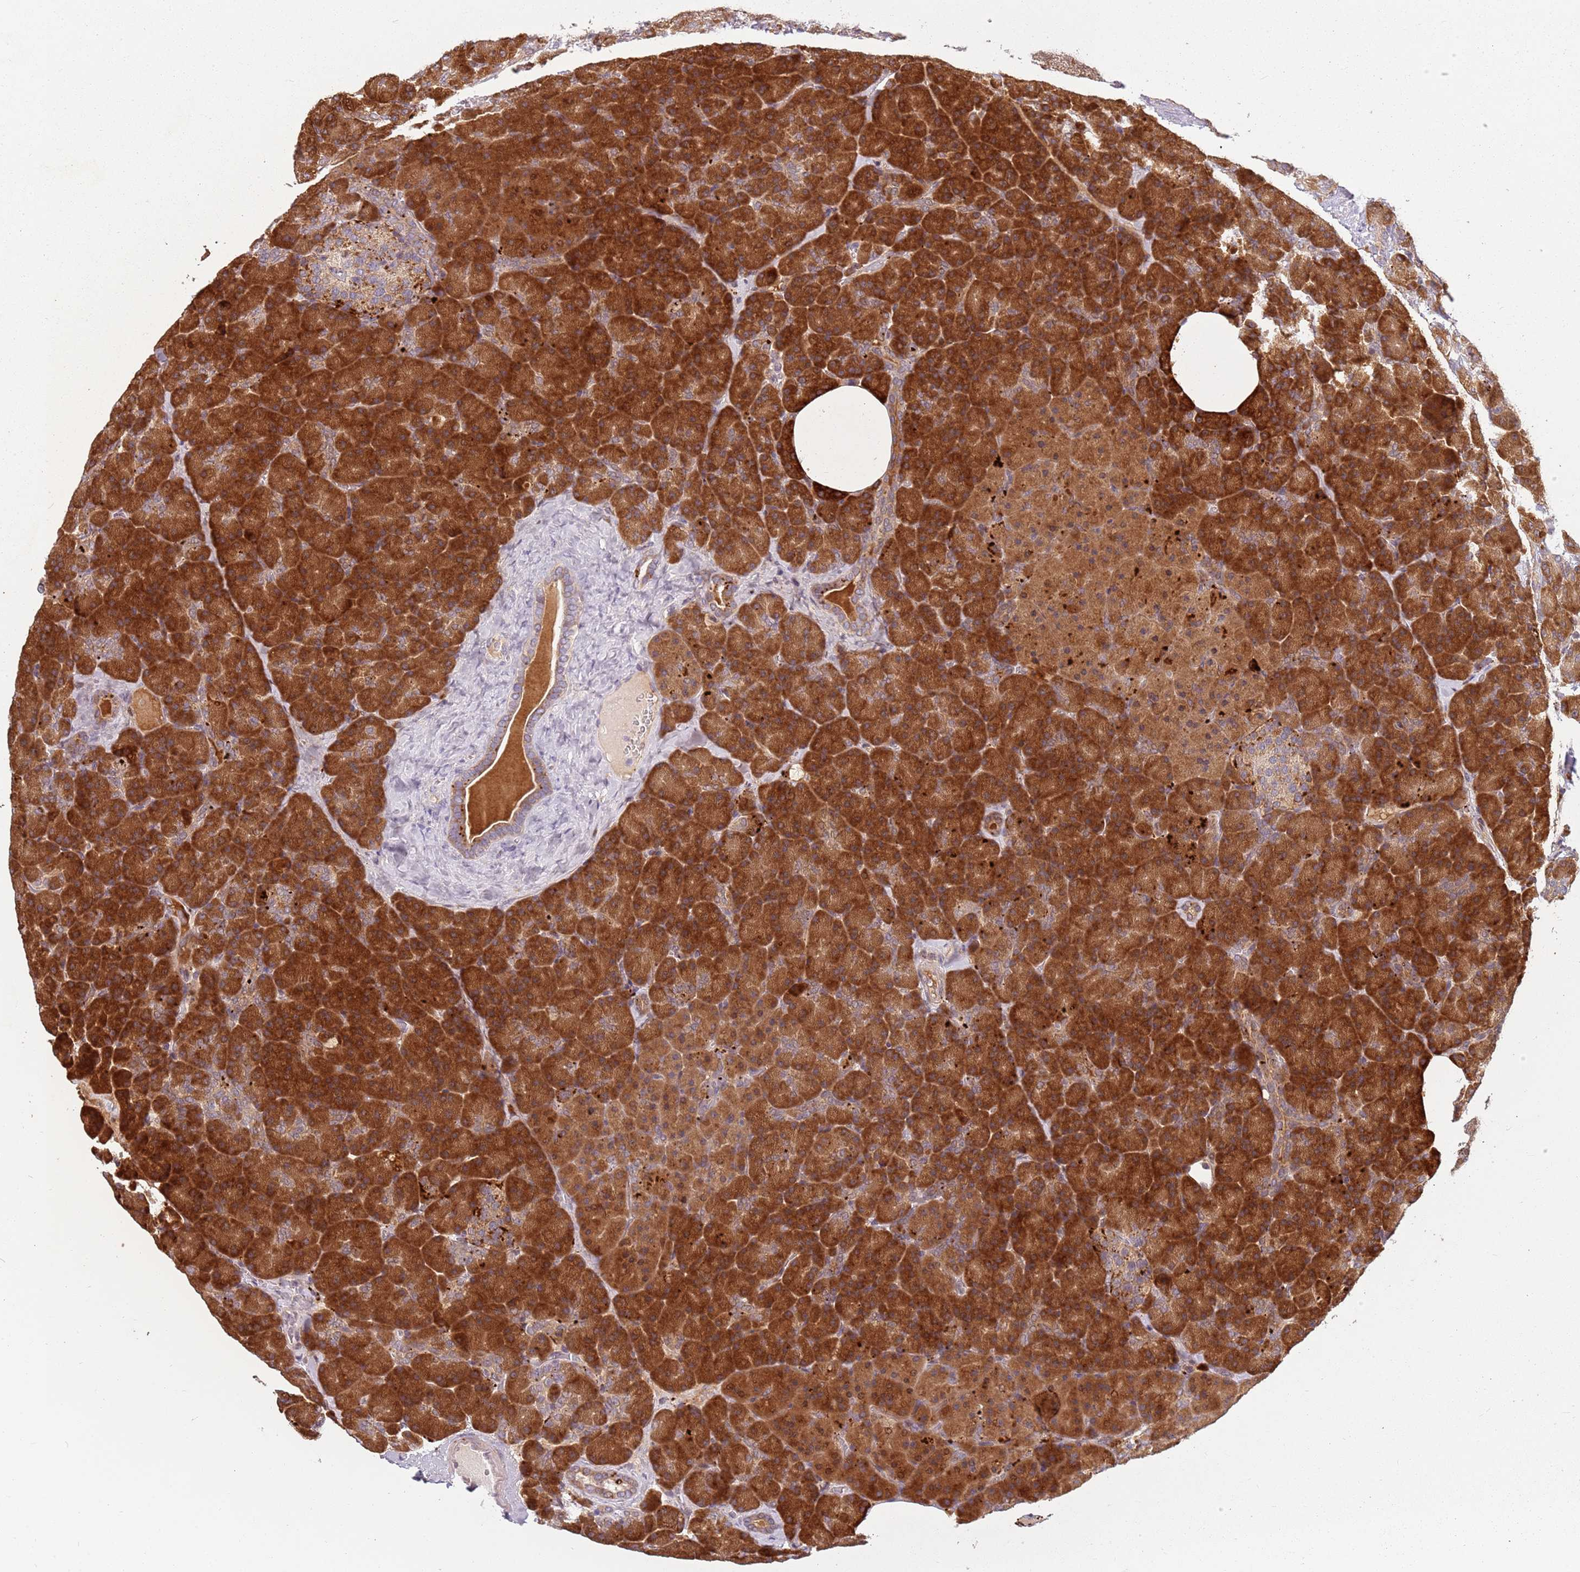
{"staining": {"intensity": "strong", "quantity": ">75%", "location": "cytoplasmic/membranous"}, "tissue": "pancreas", "cell_type": "Exocrine glandular cells", "image_type": "normal", "snomed": [{"axis": "morphology", "description": "Normal tissue, NOS"}, {"axis": "morphology", "description": "Carcinoid, malignant, NOS"}, {"axis": "topography", "description": "Pancreas"}], "caption": "The immunohistochemical stain labels strong cytoplasmic/membranous expression in exocrine glandular cells of normal pancreas. The staining was performed using DAB (3,3'-diaminobenzidine), with brown indicating positive protein expression. Nuclei are stained blue with hematoxylin.", "gene": "RPS28", "patient": {"sex": "female", "age": 35}}